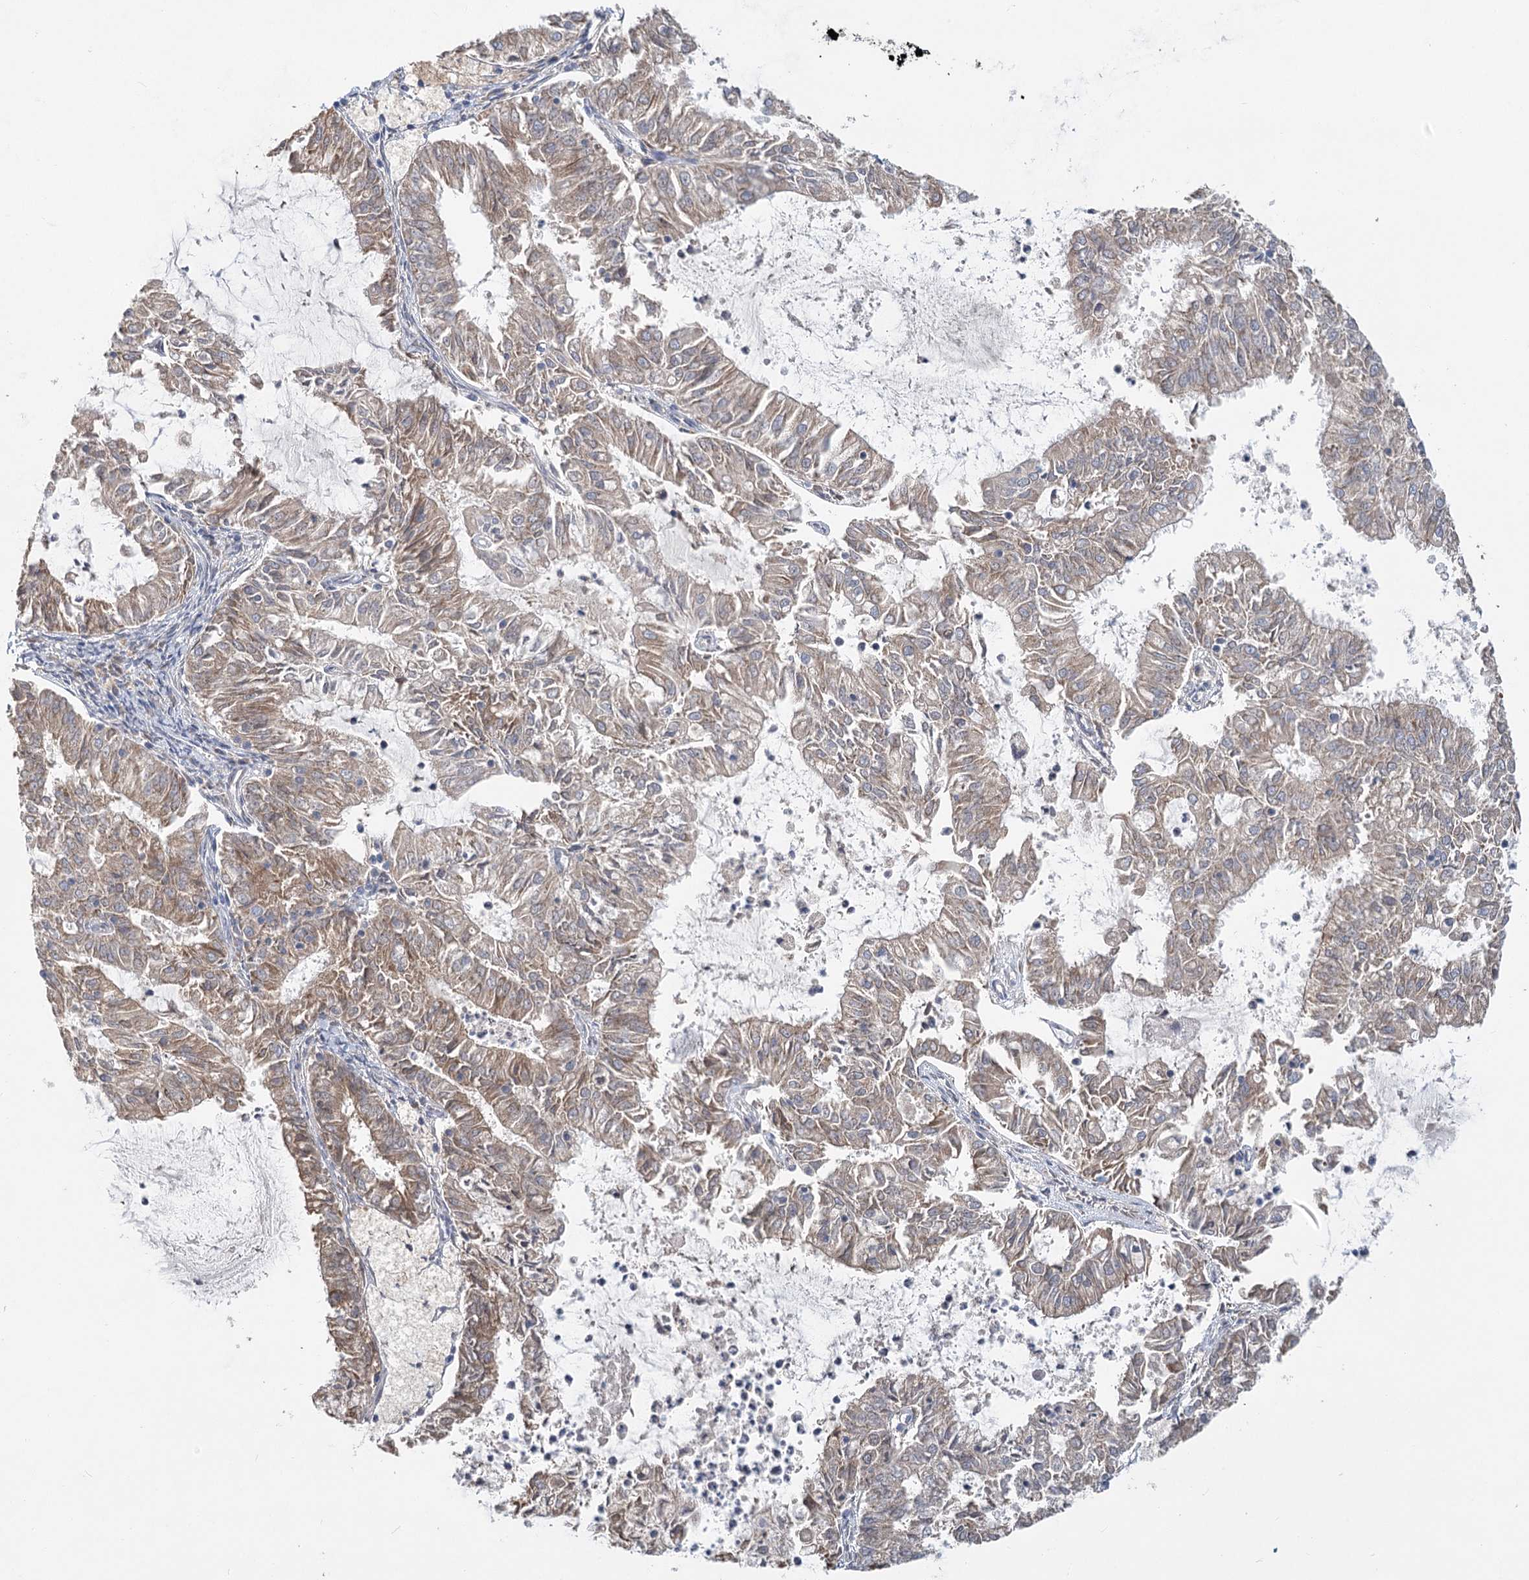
{"staining": {"intensity": "weak", "quantity": ">75%", "location": "cytoplasmic/membranous"}, "tissue": "endometrial cancer", "cell_type": "Tumor cells", "image_type": "cancer", "snomed": [{"axis": "morphology", "description": "Adenocarcinoma, NOS"}, {"axis": "topography", "description": "Endometrium"}], "caption": "Weak cytoplasmic/membranous protein expression is present in approximately >75% of tumor cells in adenocarcinoma (endometrial). The staining was performed using DAB, with brown indicating positive protein expression. Nuclei are stained blue with hematoxylin.", "gene": "PAIP2", "patient": {"sex": "female", "age": 57}}